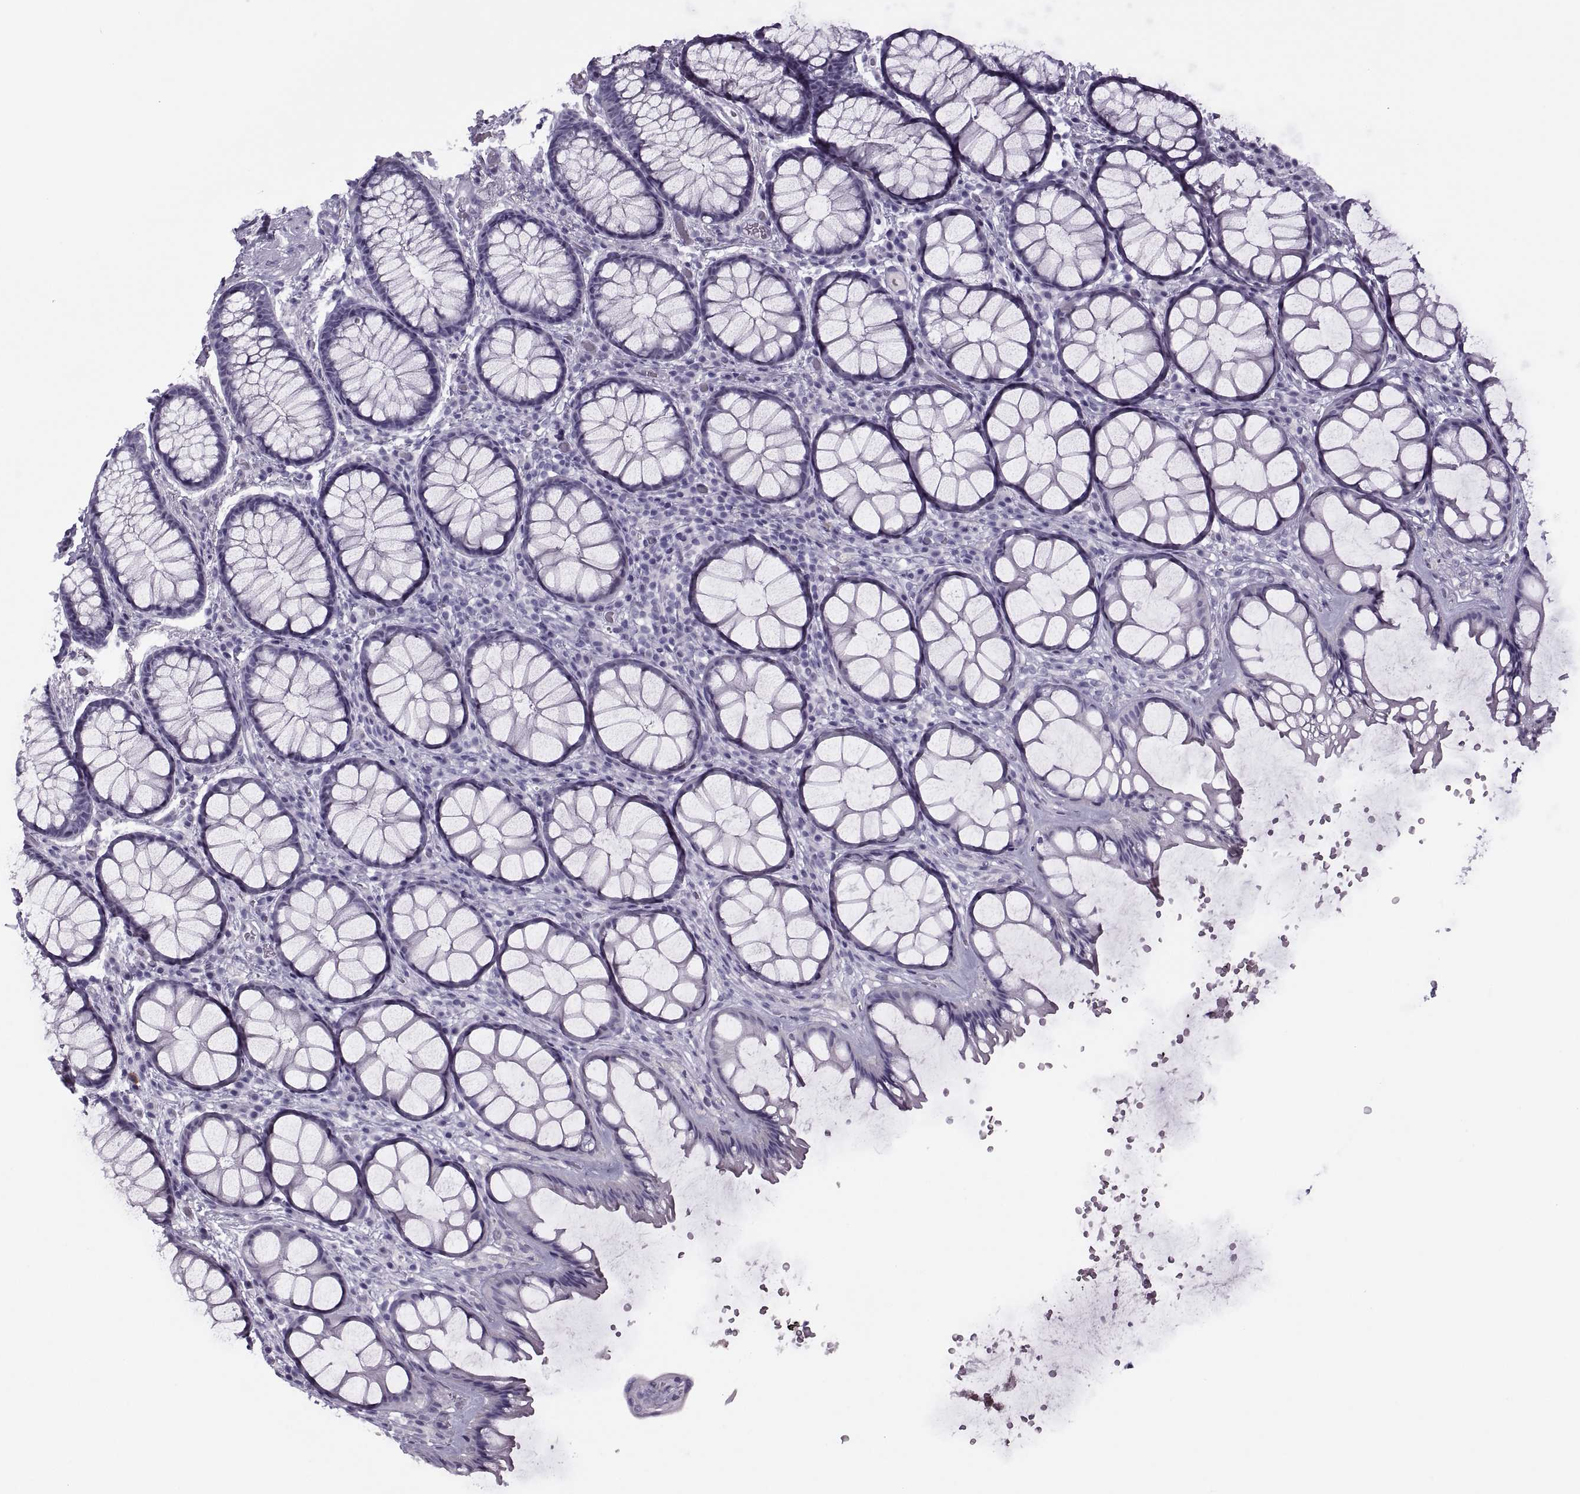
{"staining": {"intensity": "negative", "quantity": "none", "location": "none"}, "tissue": "rectum", "cell_type": "Glandular cells", "image_type": "normal", "snomed": [{"axis": "morphology", "description": "Normal tissue, NOS"}, {"axis": "topography", "description": "Rectum"}], "caption": "The photomicrograph demonstrates no staining of glandular cells in benign rectum.", "gene": "FAM24A", "patient": {"sex": "female", "age": 62}}